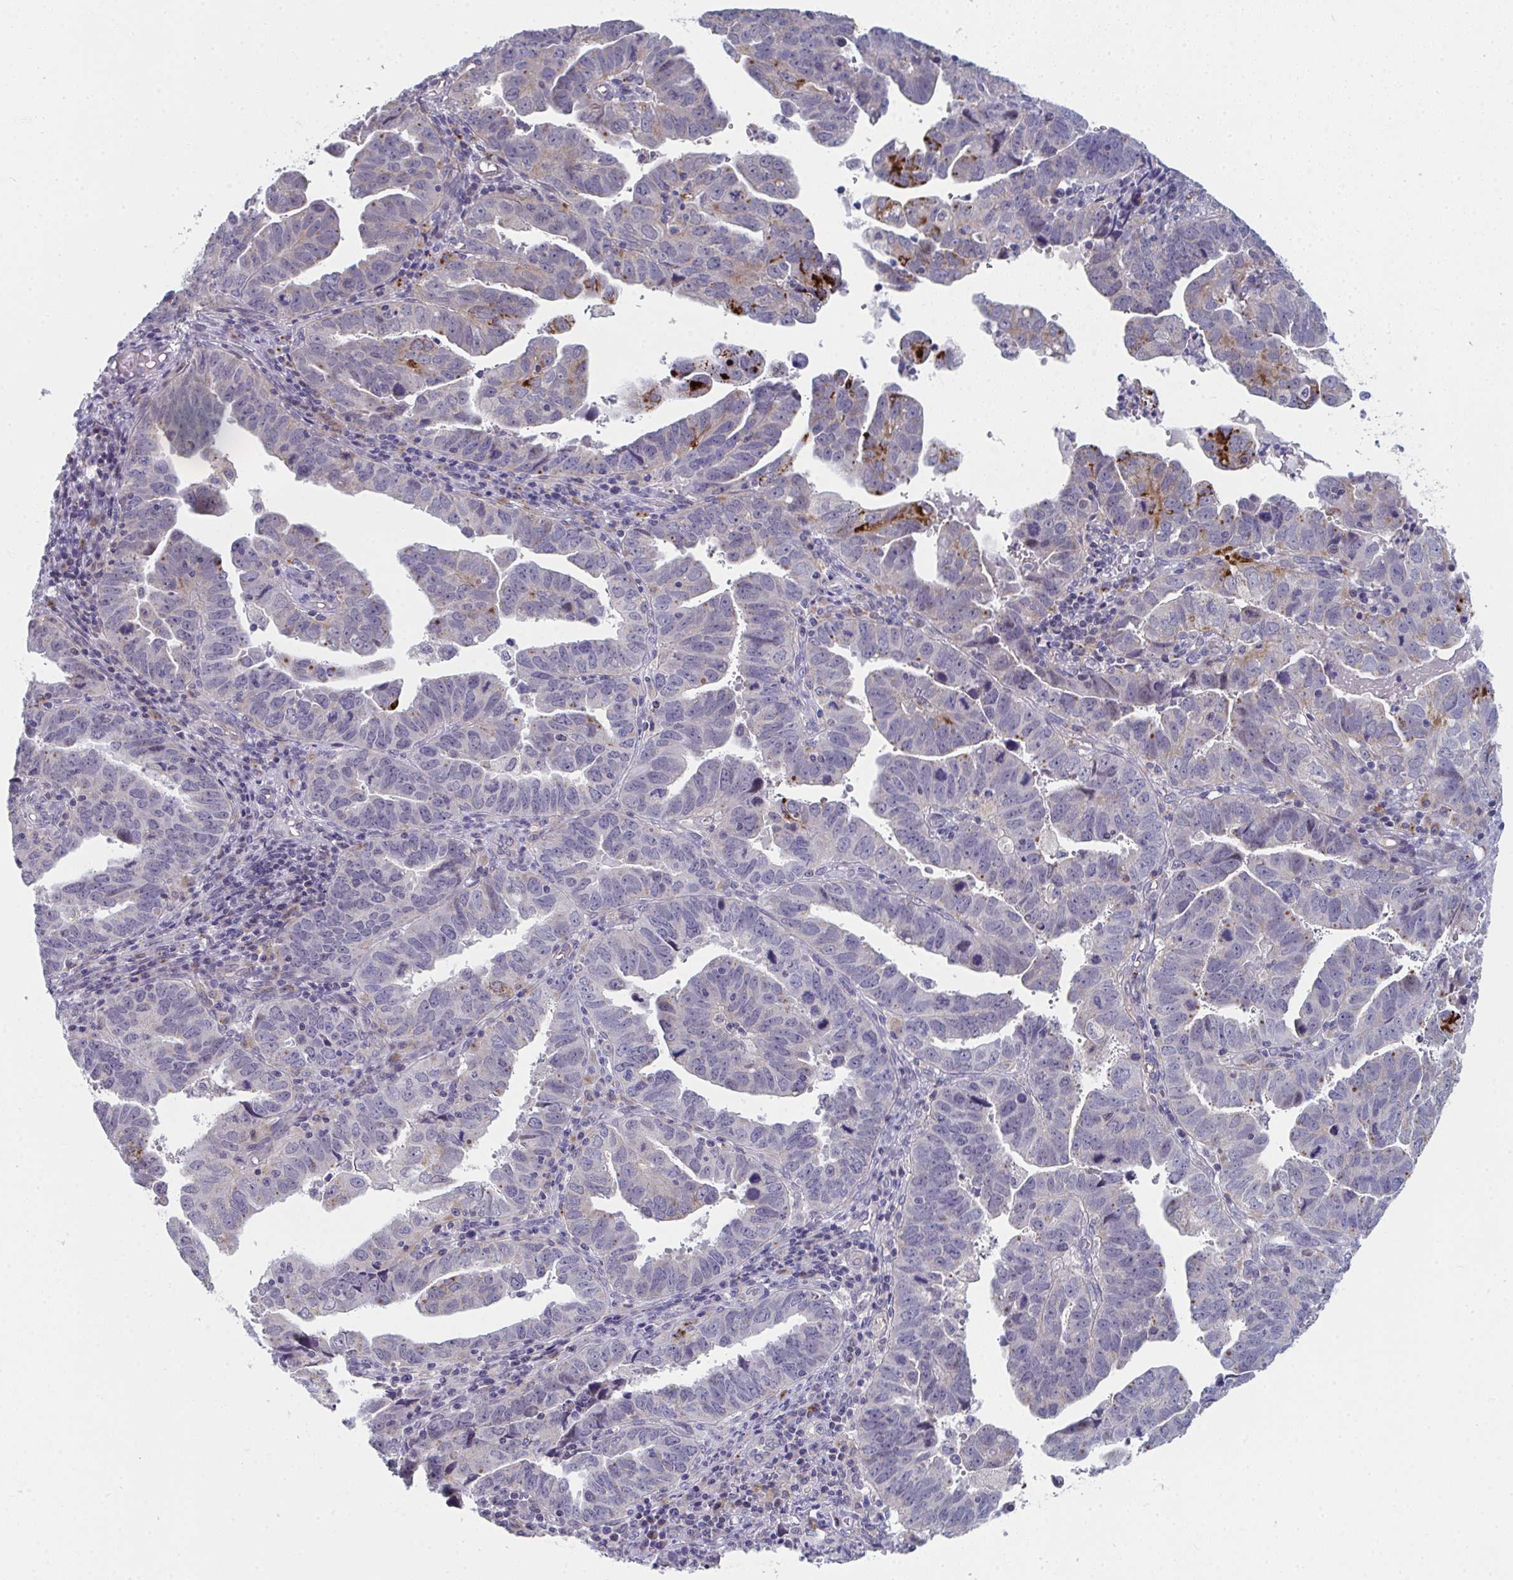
{"staining": {"intensity": "strong", "quantity": "<25%", "location": "cytoplasmic/membranous"}, "tissue": "endometrial cancer", "cell_type": "Tumor cells", "image_type": "cancer", "snomed": [{"axis": "morphology", "description": "Adenocarcinoma, NOS"}, {"axis": "topography", "description": "Uterus"}], "caption": "An immunohistochemistry (IHC) histopathology image of tumor tissue is shown. Protein staining in brown labels strong cytoplasmic/membranous positivity in endometrial cancer within tumor cells.", "gene": "VWDE", "patient": {"sex": "female", "age": 62}}